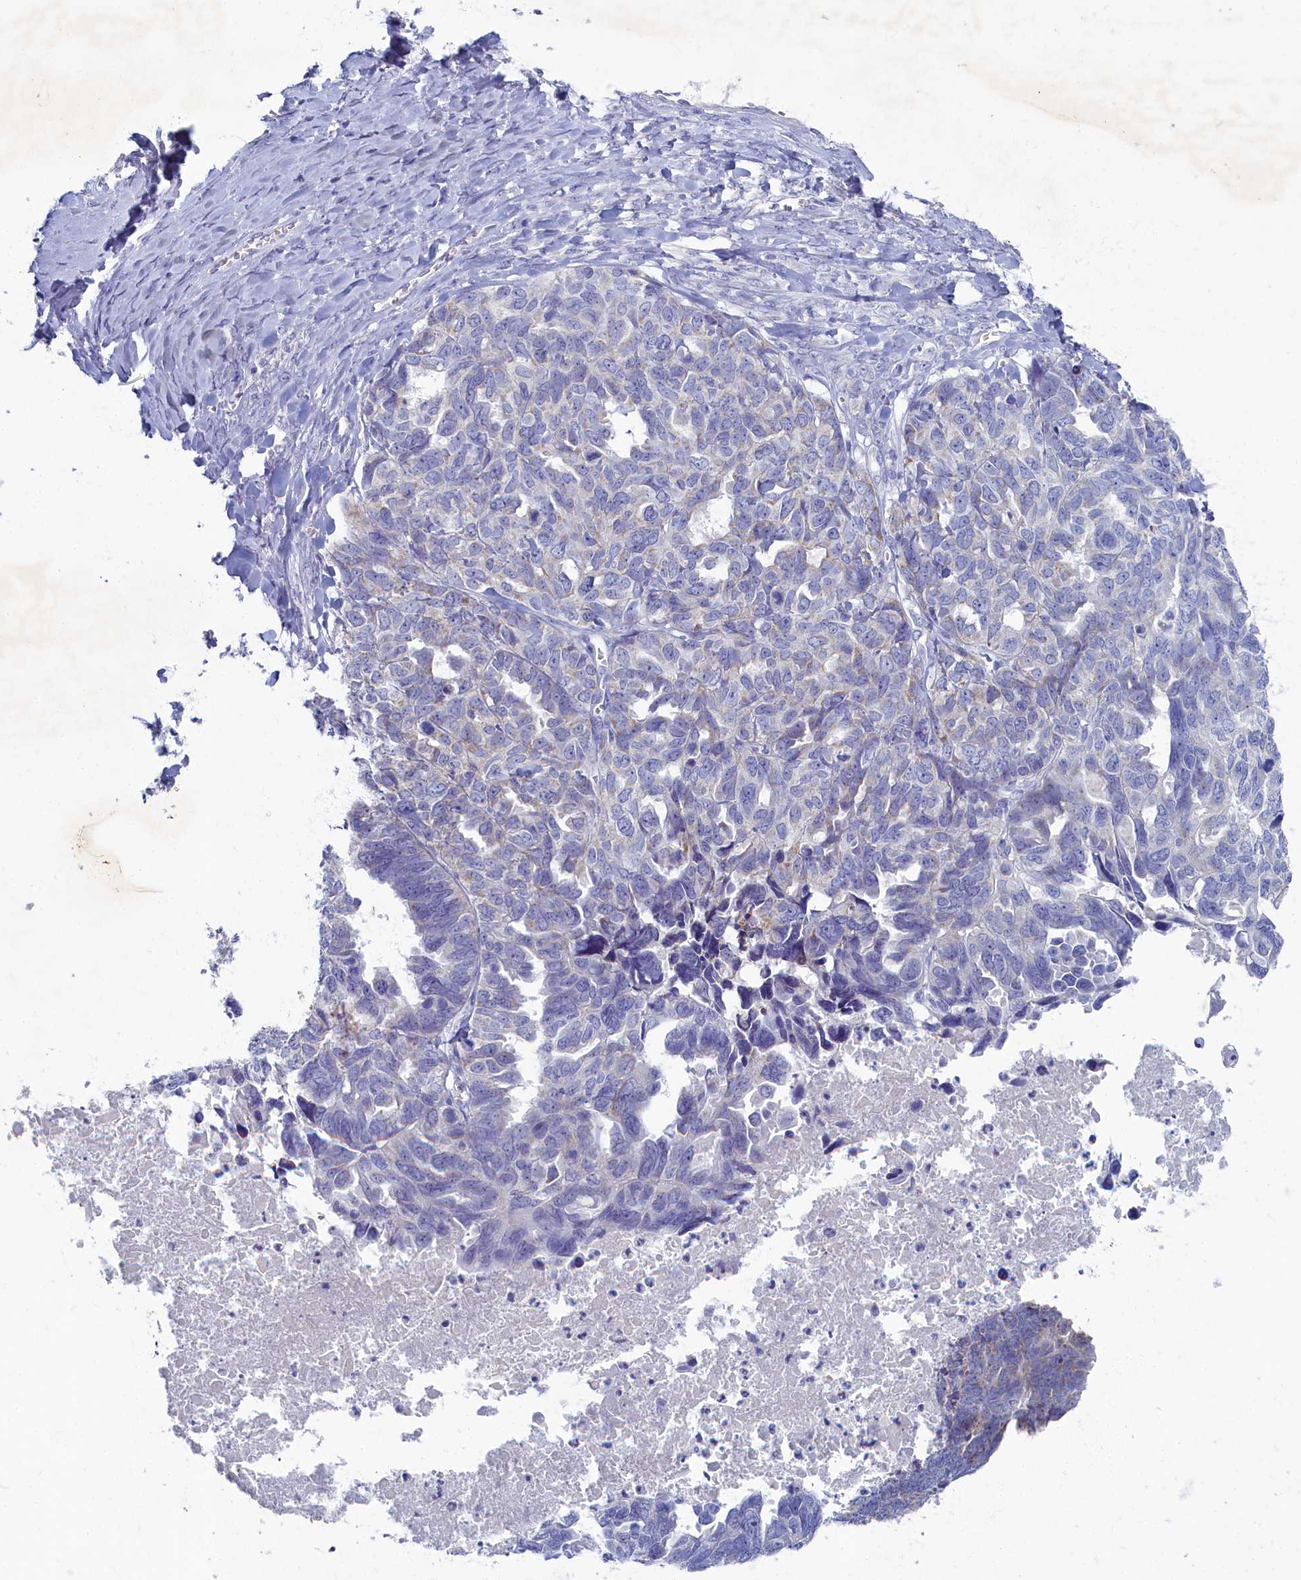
{"staining": {"intensity": "negative", "quantity": "none", "location": "none"}, "tissue": "ovarian cancer", "cell_type": "Tumor cells", "image_type": "cancer", "snomed": [{"axis": "morphology", "description": "Cystadenocarcinoma, serous, NOS"}, {"axis": "topography", "description": "Ovary"}], "caption": "This is an IHC photomicrograph of ovarian serous cystadenocarcinoma. There is no staining in tumor cells.", "gene": "OCIAD2", "patient": {"sex": "female", "age": 79}}